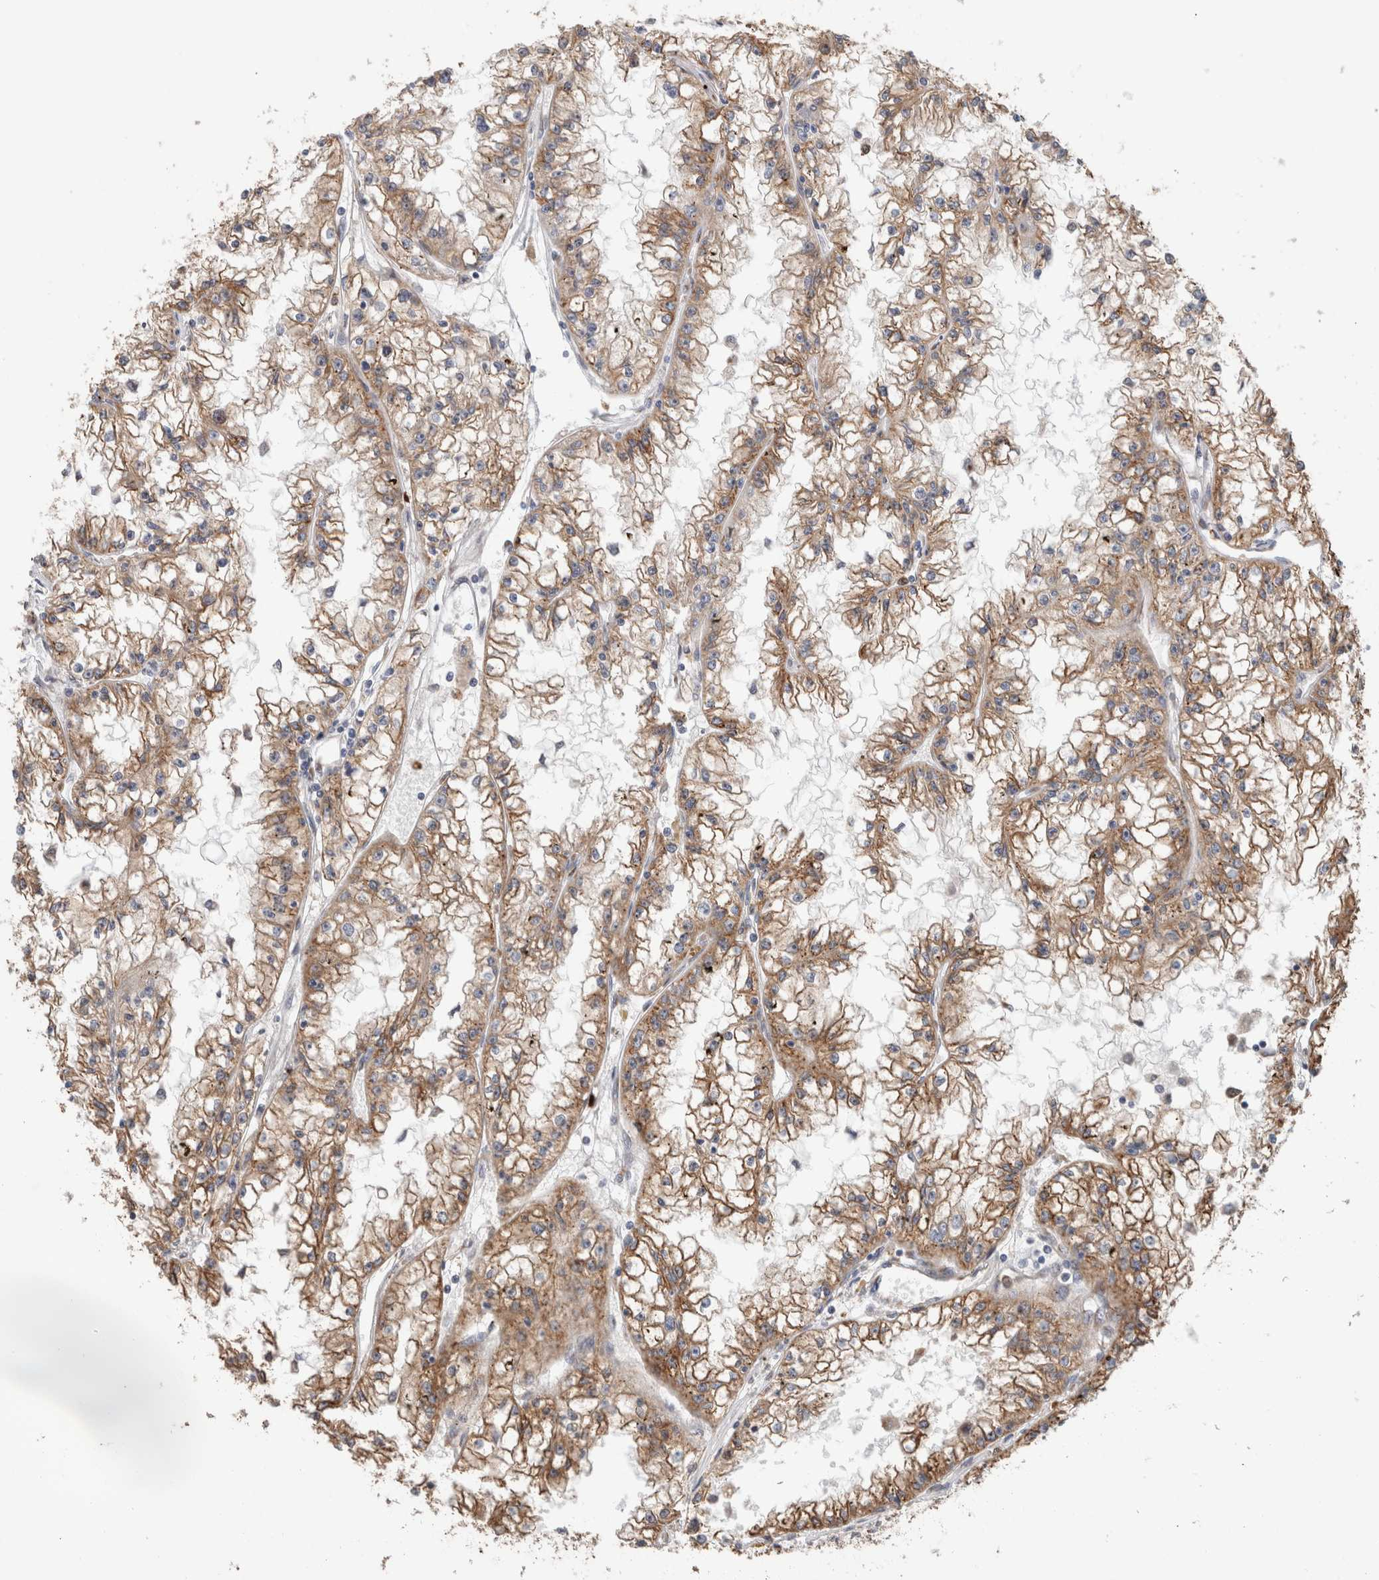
{"staining": {"intensity": "weak", "quantity": ">75%", "location": "cytoplasmic/membranous"}, "tissue": "renal cancer", "cell_type": "Tumor cells", "image_type": "cancer", "snomed": [{"axis": "morphology", "description": "Adenocarcinoma, NOS"}, {"axis": "topography", "description": "Kidney"}], "caption": "Human renal cancer stained with a protein marker exhibits weak staining in tumor cells.", "gene": "P4HA1", "patient": {"sex": "male", "age": 56}}